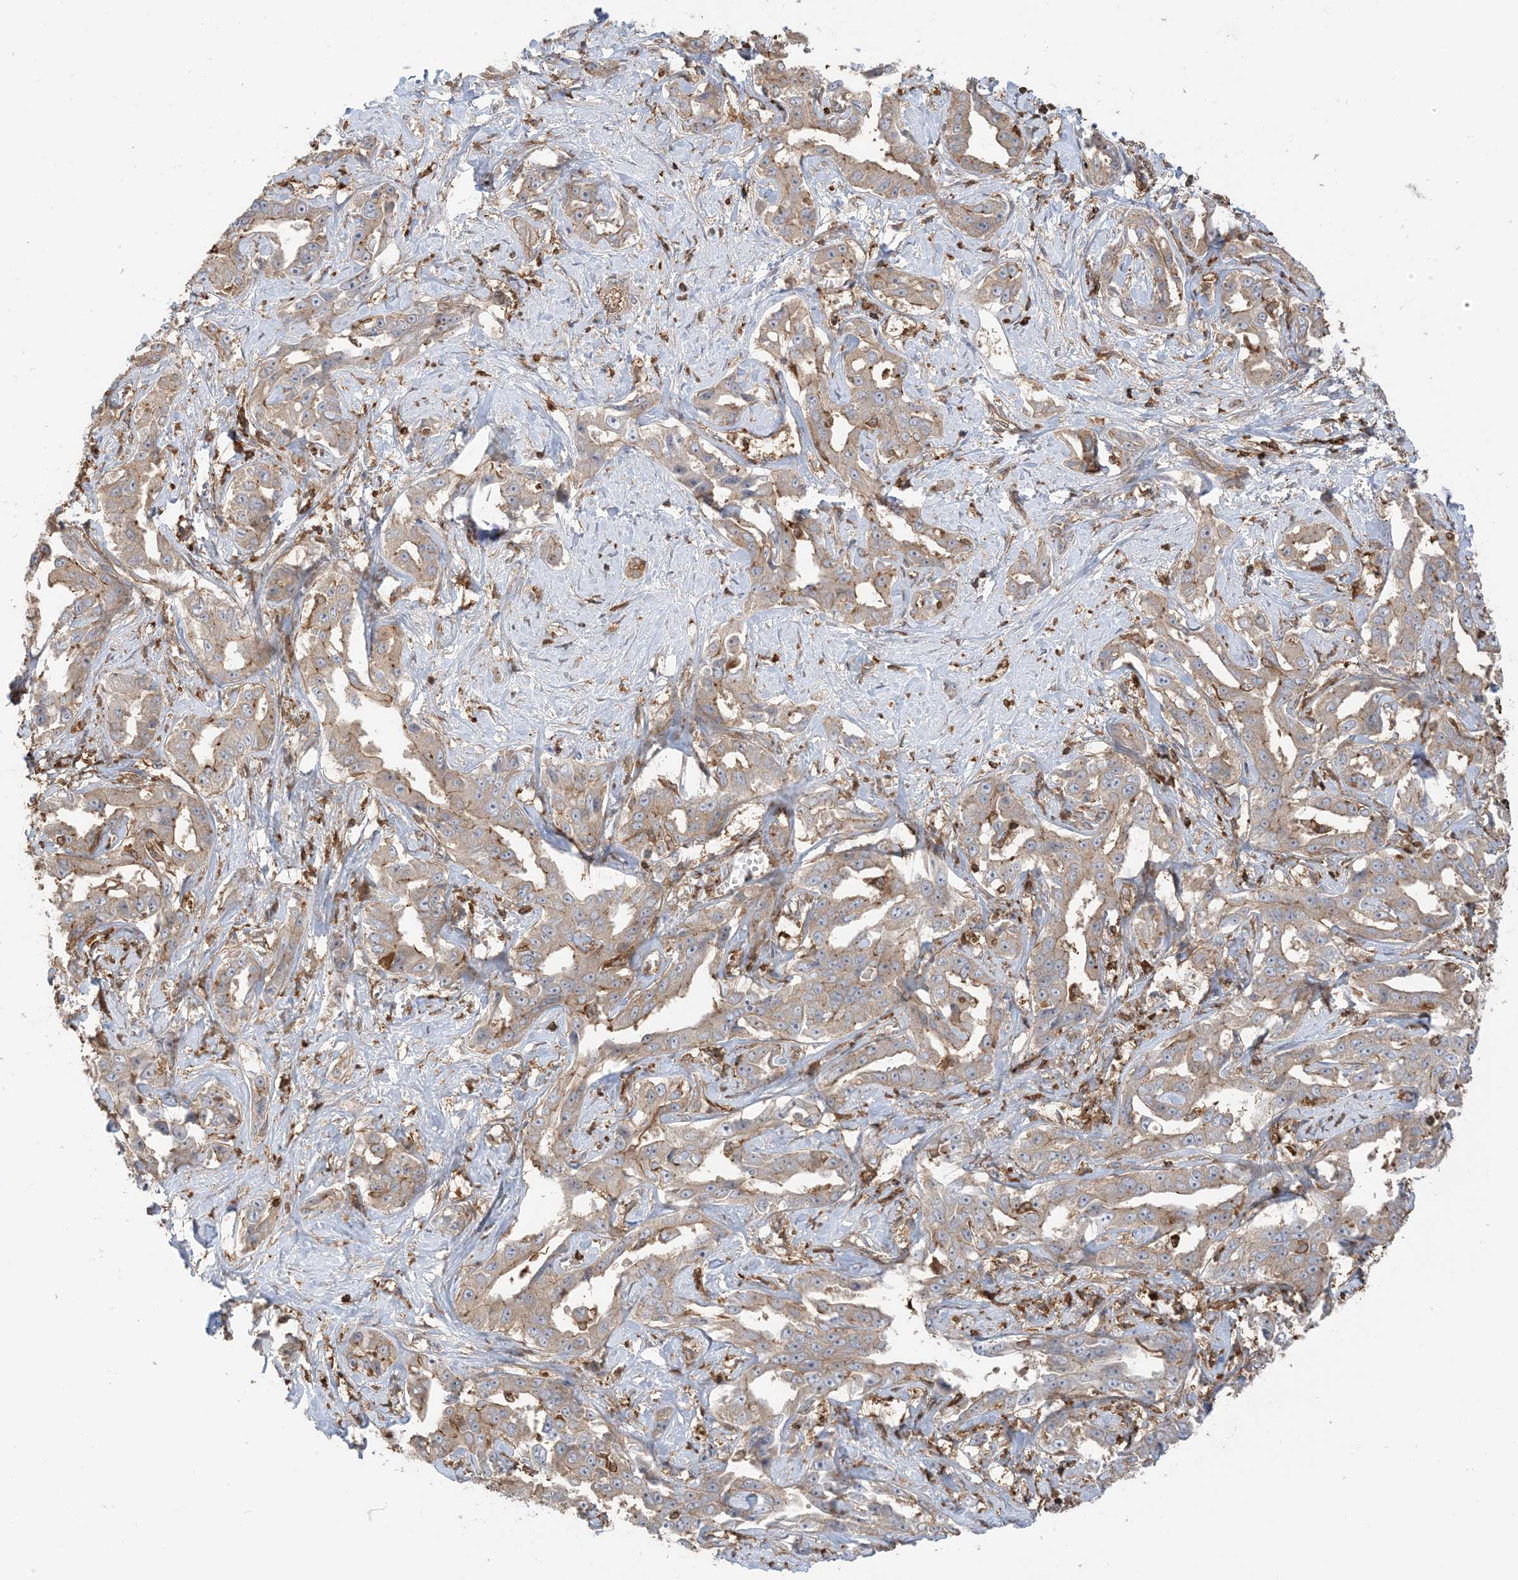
{"staining": {"intensity": "weak", "quantity": ">75%", "location": "cytoplasmic/membranous"}, "tissue": "liver cancer", "cell_type": "Tumor cells", "image_type": "cancer", "snomed": [{"axis": "morphology", "description": "Cholangiocarcinoma"}, {"axis": "topography", "description": "Liver"}], "caption": "Tumor cells reveal low levels of weak cytoplasmic/membranous staining in about >75% of cells in liver cancer (cholangiocarcinoma).", "gene": "CAPZB", "patient": {"sex": "male", "age": 59}}